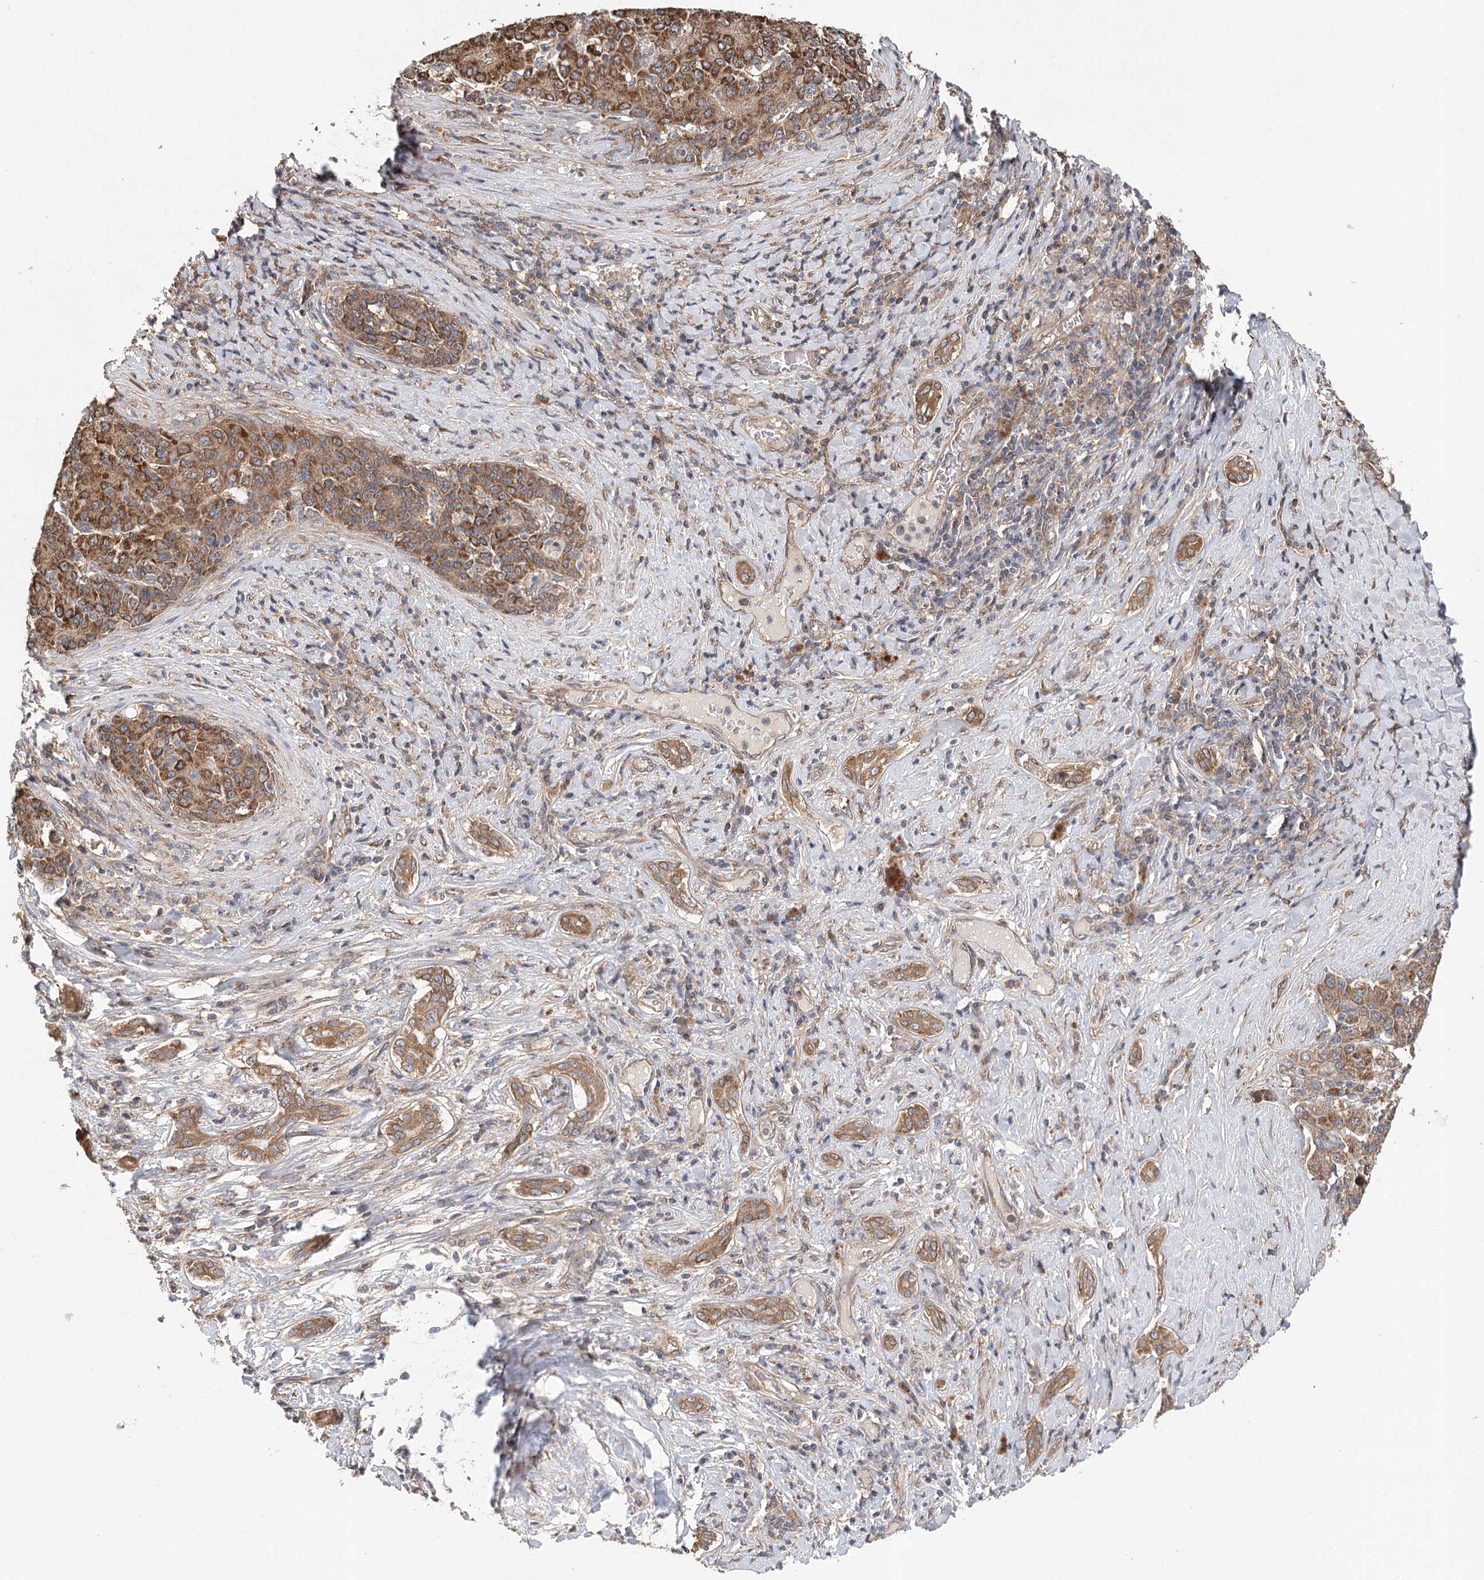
{"staining": {"intensity": "strong", "quantity": "25%-75%", "location": "cytoplasmic/membranous"}, "tissue": "liver cancer", "cell_type": "Tumor cells", "image_type": "cancer", "snomed": [{"axis": "morphology", "description": "Carcinoma, Hepatocellular, NOS"}, {"axis": "topography", "description": "Liver"}], "caption": "Approximately 25%-75% of tumor cells in human hepatocellular carcinoma (liver) show strong cytoplasmic/membranous protein staining as visualized by brown immunohistochemical staining.", "gene": "LSS", "patient": {"sex": "male", "age": 65}}